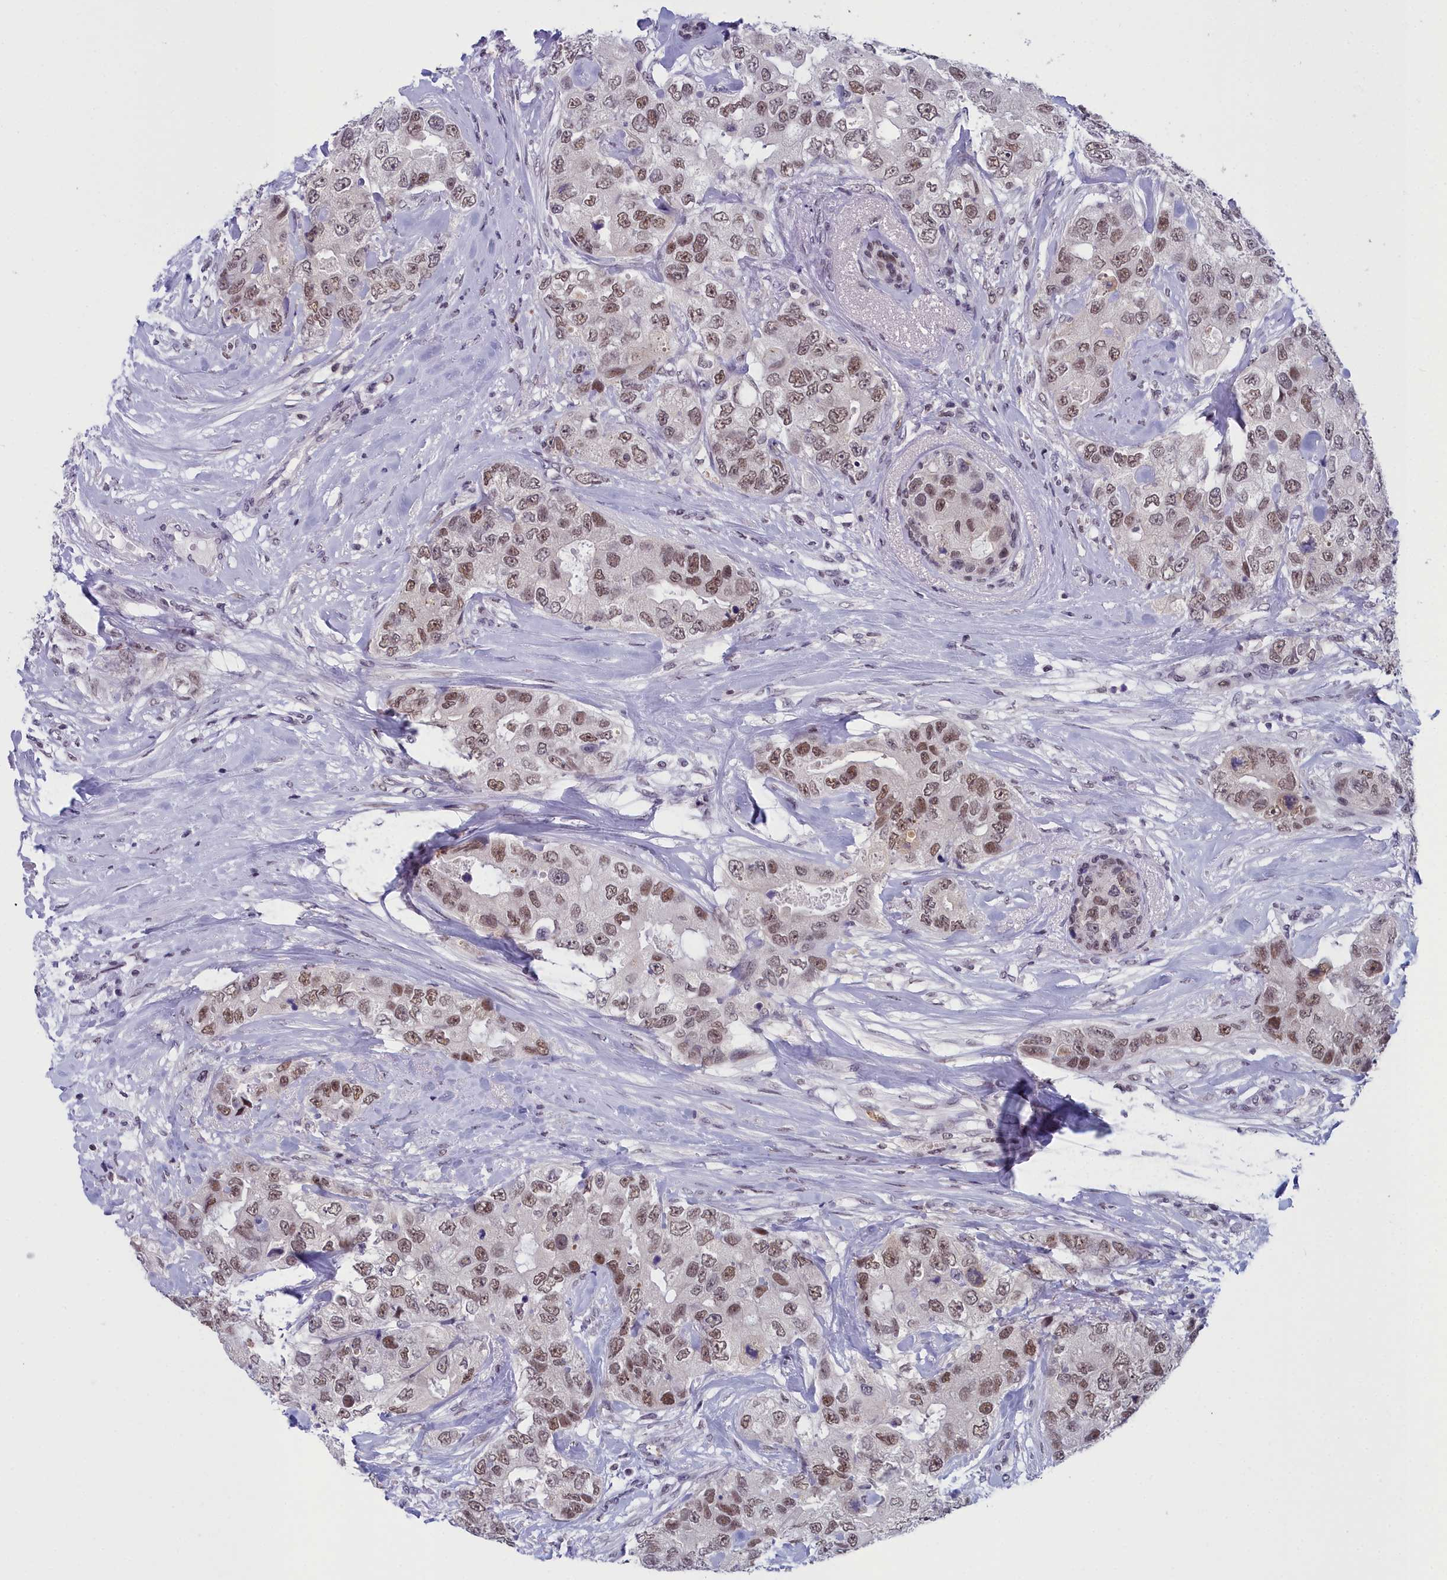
{"staining": {"intensity": "moderate", "quantity": ">75%", "location": "nuclear"}, "tissue": "breast cancer", "cell_type": "Tumor cells", "image_type": "cancer", "snomed": [{"axis": "morphology", "description": "Duct carcinoma"}, {"axis": "topography", "description": "Breast"}], "caption": "Breast invasive ductal carcinoma was stained to show a protein in brown. There is medium levels of moderate nuclear positivity in about >75% of tumor cells.", "gene": "CCDC97", "patient": {"sex": "female", "age": 62}}